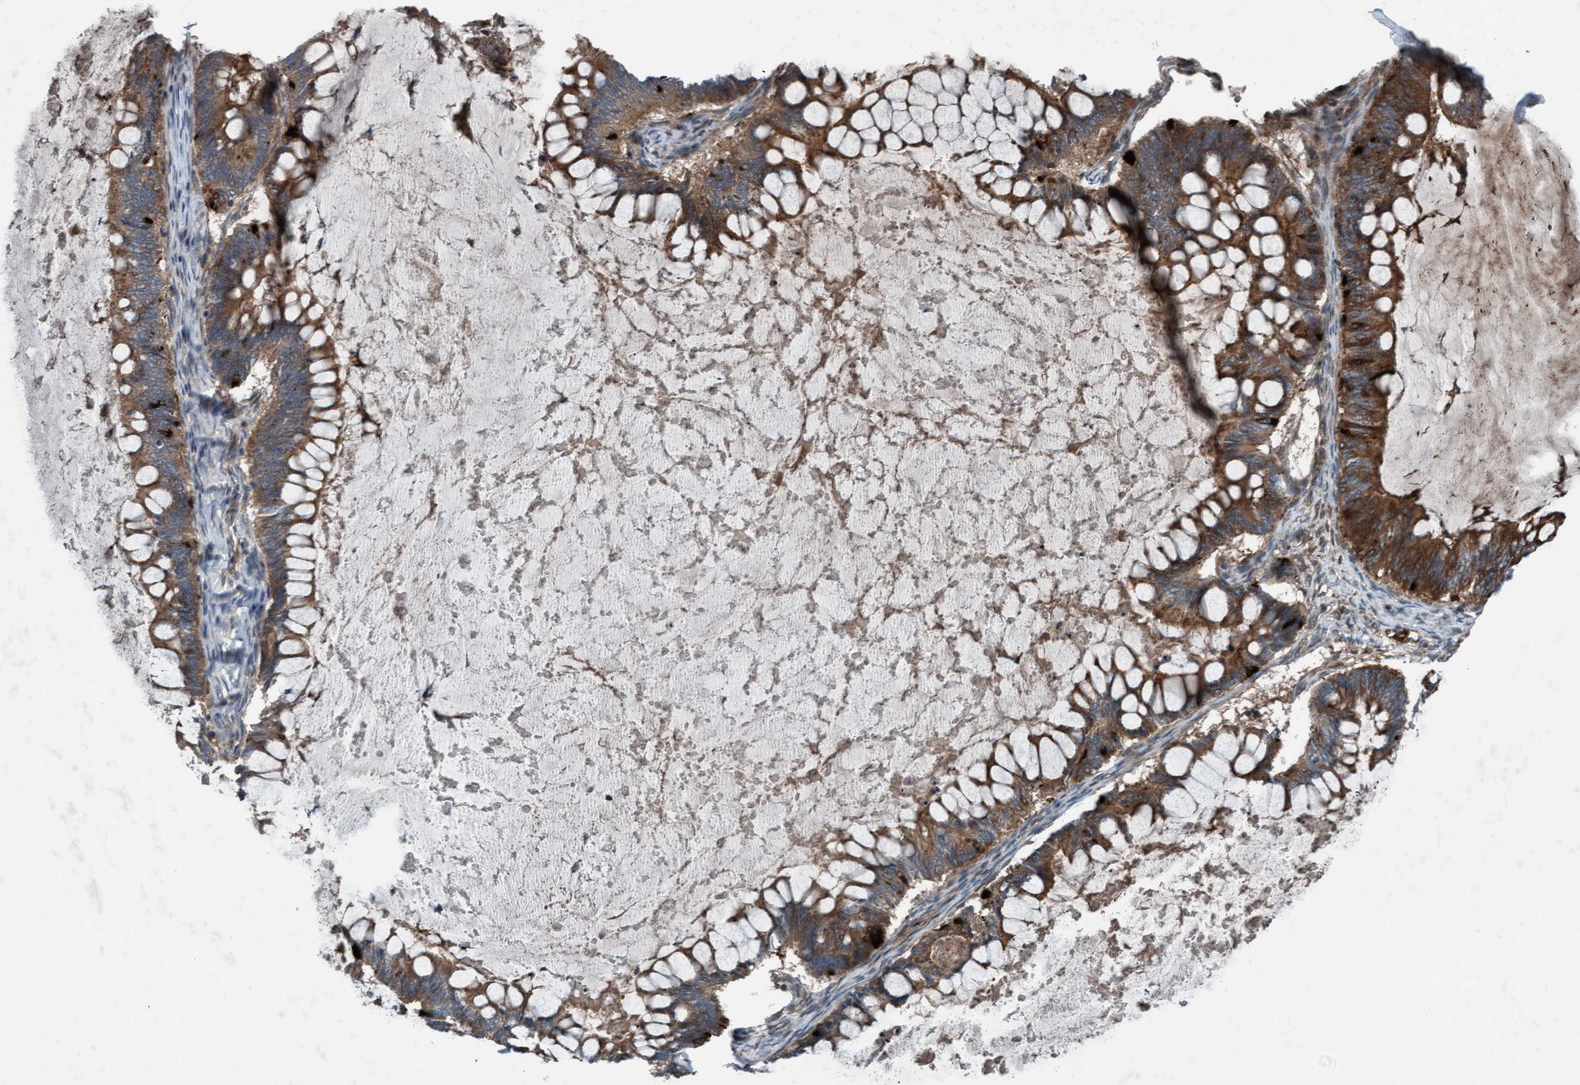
{"staining": {"intensity": "moderate", "quantity": ">75%", "location": "cytoplasmic/membranous"}, "tissue": "ovarian cancer", "cell_type": "Tumor cells", "image_type": "cancer", "snomed": [{"axis": "morphology", "description": "Cystadenocarcinoma, mucinous, NOS"}, {"axis": "topography", "description": "Ovary"}], "caption": "The immunohistochemical stain shows moderate cytoplasmic/membranous staining in tumor cells of mucinous cystadenocarcinoma (ovarian) tissue.", "gene": "PLXNB2", "patient": {"sex": "female", "age": 61}}